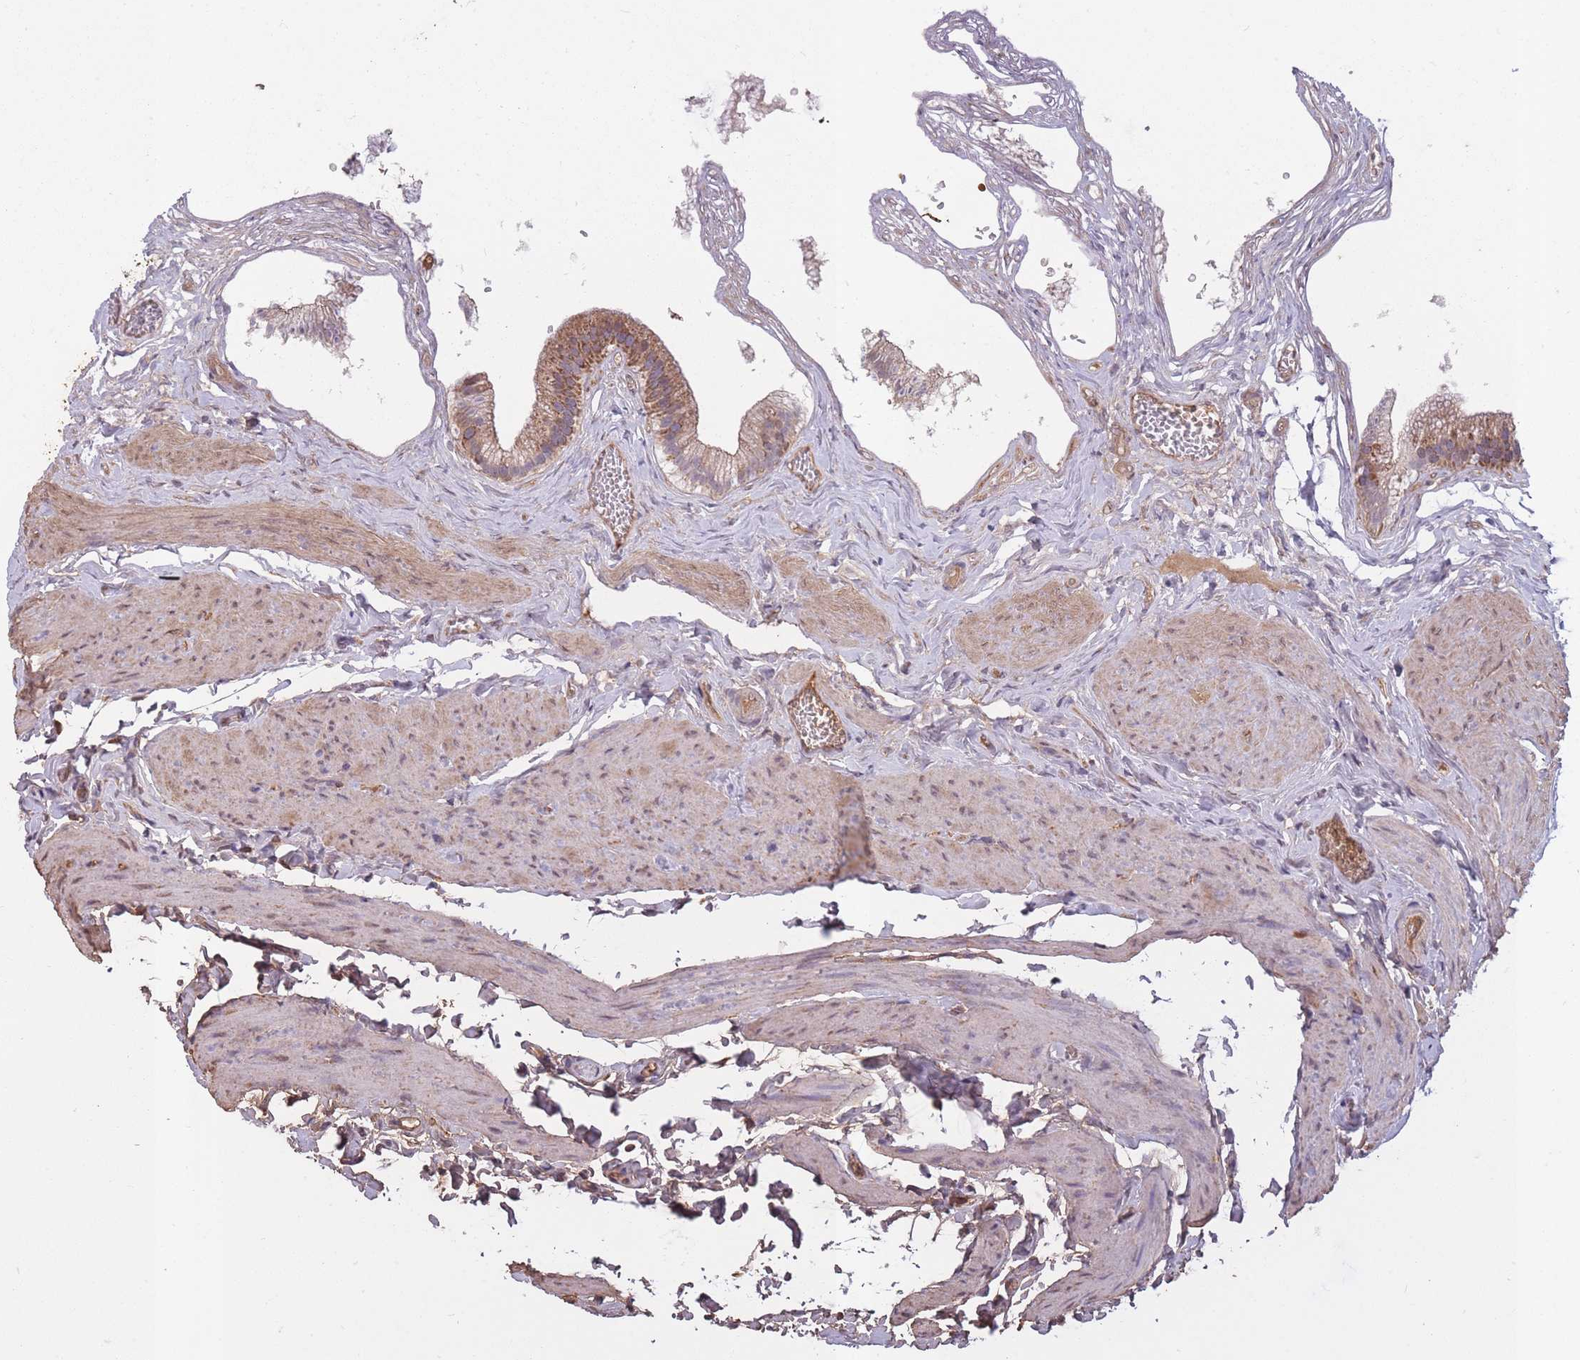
{"staining": {"intensity": "moderate", "quantity": ">75%", "location": "cytoplasmic/membranous"}, "tissue": "gallbladder", "cell_type": "Glandular cells", "image_type": "normal", "snomed": [{"axis": "morphology", "description": "Normal tissue, NOS"}, {"axis": "topography", "description": "Gallbladder"}], "caption": "Immunohistochemical staining of unremarkable gallbladder shows >75% levels of moderate cytoplasmic/membranous protein staining in about >75% of glandular cells. Ihc stains the protein of interest in brown and the nuclei are stained blue.", "gene": "KAT2A", "patient": {"sex": "female", "age": 54}}